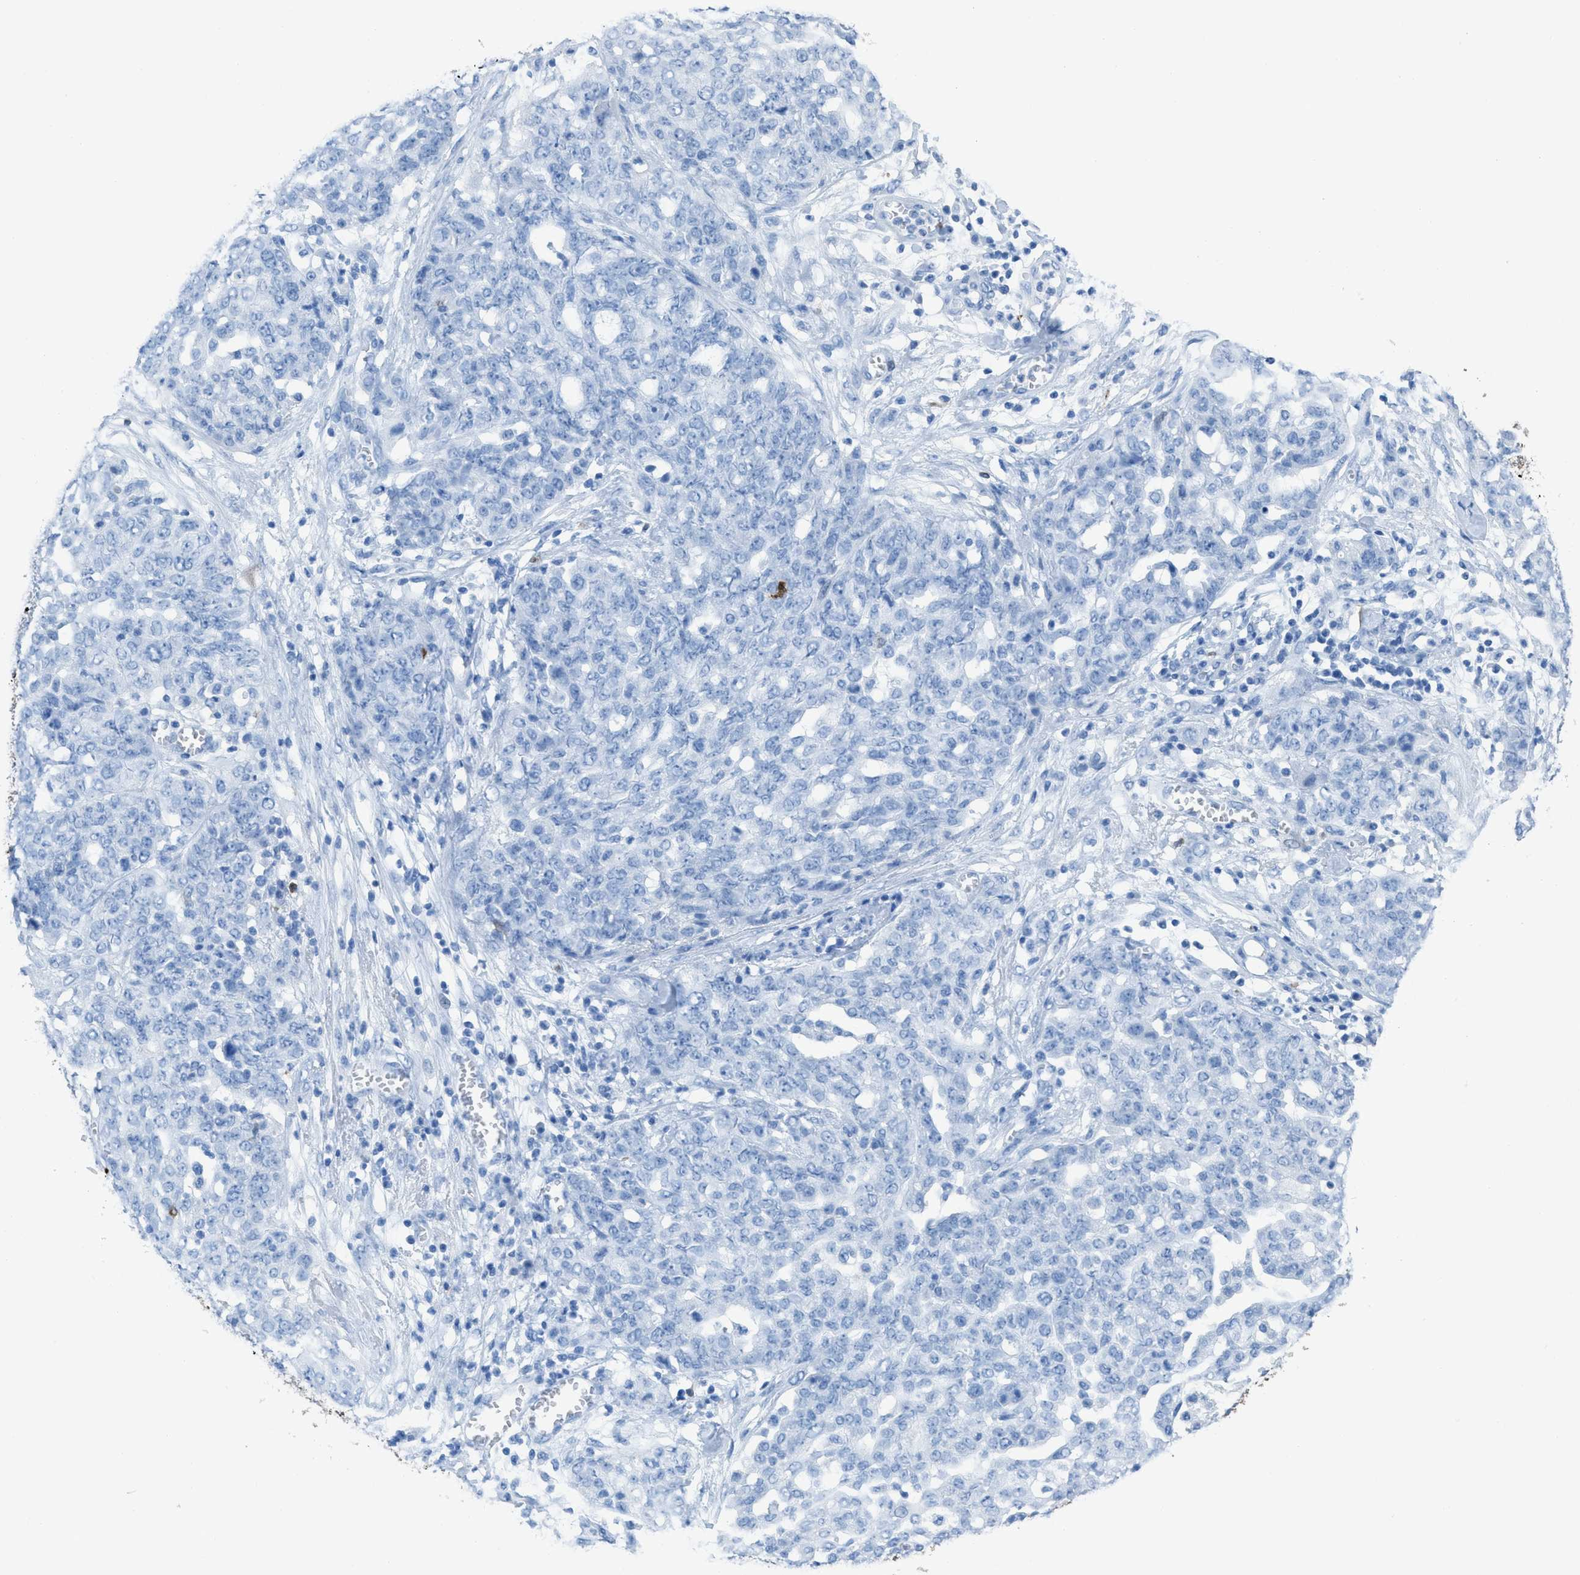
{"staining": {"intensity": "negative", "quantity": "none", "location": "none"}, "tissue": "ovarian cancer", "cell_type": "Tumor cells", "image_type": "cancer", "snomed": [{"axis": "morphology", "description": "Cystadenocarcinoma, serous, NOS"}, {"axis": "topography", "description": "Soft tissue"}, {"axis": "topography", "description": "Ovary"}], "caption": "Immunohistochemical staining of ovarian serous cystadenocarcinoma displays no significant staining in tumor cells. (Brightfield microscopy of DAB immunohistochemistry at high magnification).", "gene": "CDKN2A", "patient": {"sex": "female", "age": 57}}